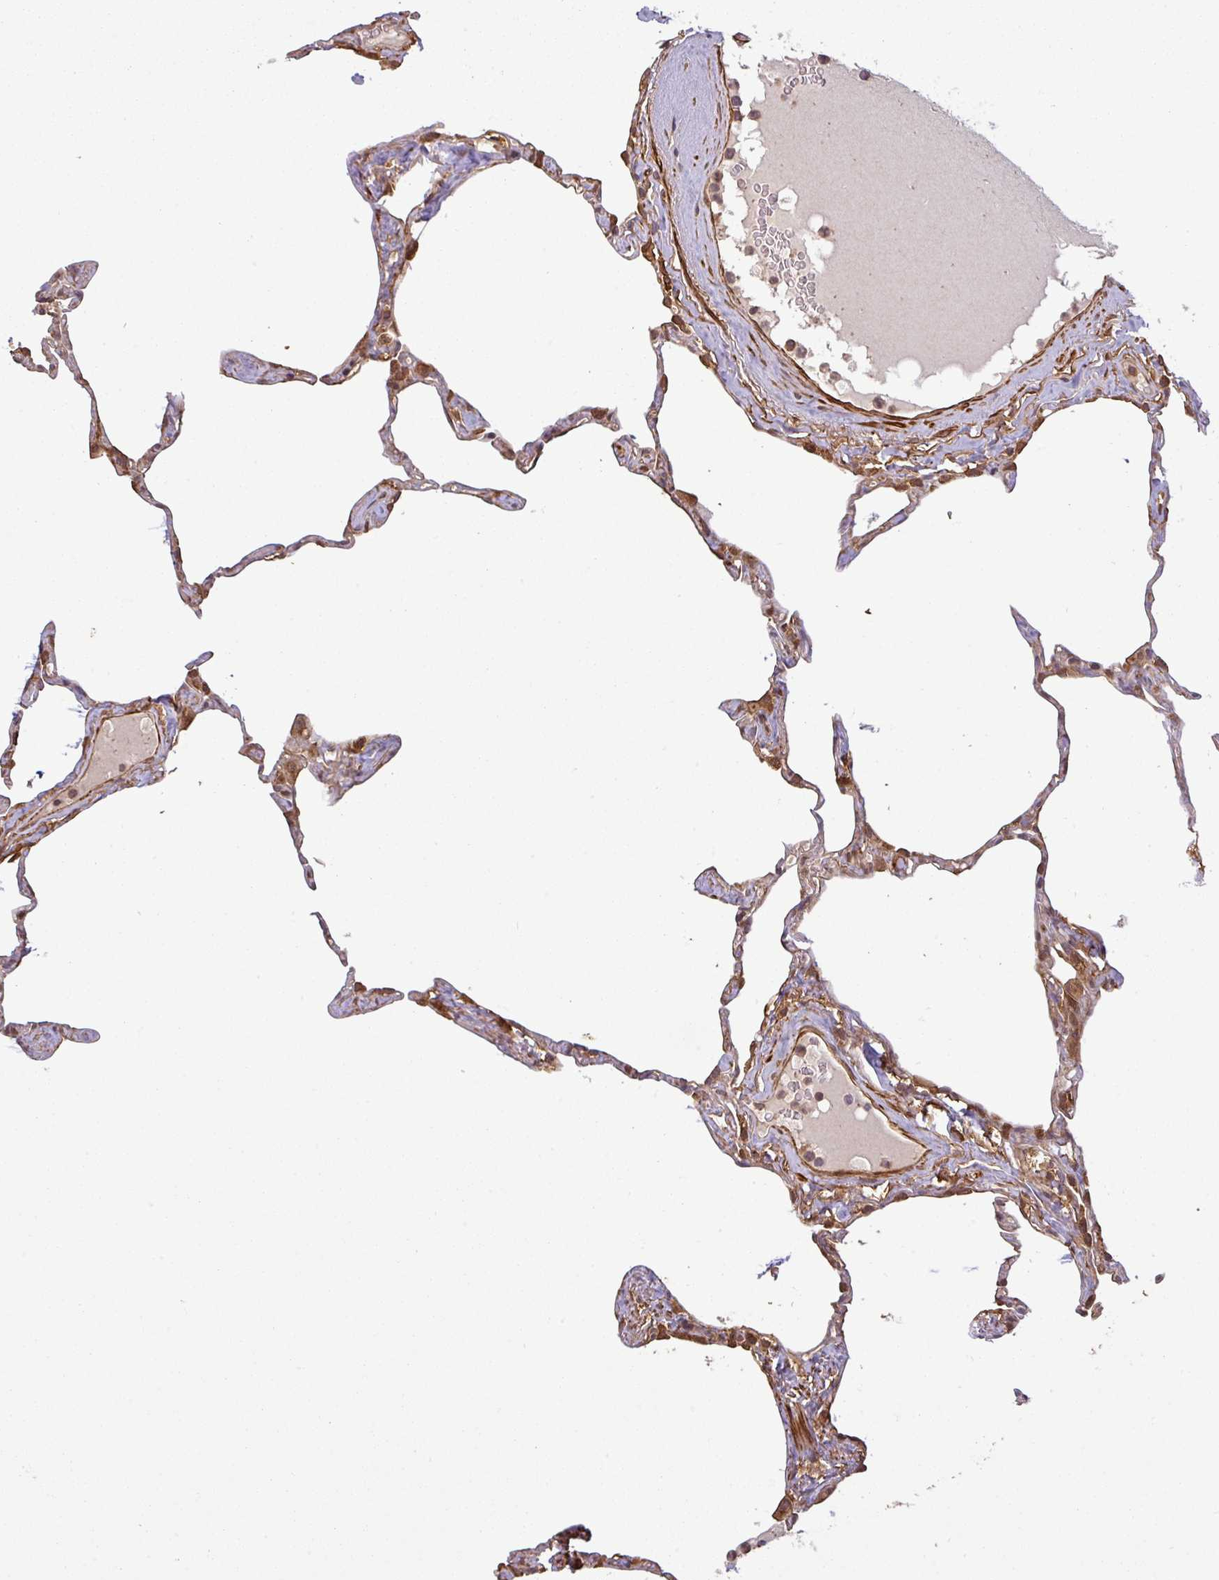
{"staining": {"intensity": "moderate", "quantity": "25%-75%", "location": "cytoplasmic/membranous"}, "tissue": "lung", "cell_type": "Alveolar cells", "image_type": "normal", "snomed": [{"axis": "morphology", "description": "Normal tissue, NOS"}, {"axis": "topography", "description": "Lung"}], "caption": "An immunohistochemistry photomicrograph of normal tissue is shown. Protein staining in brown shows moderate cytoplasmic/membranous positivity in lung within alveolar cells.", "gene": "MAP3K6", "patient": {"sex": "male", "age": 65}}